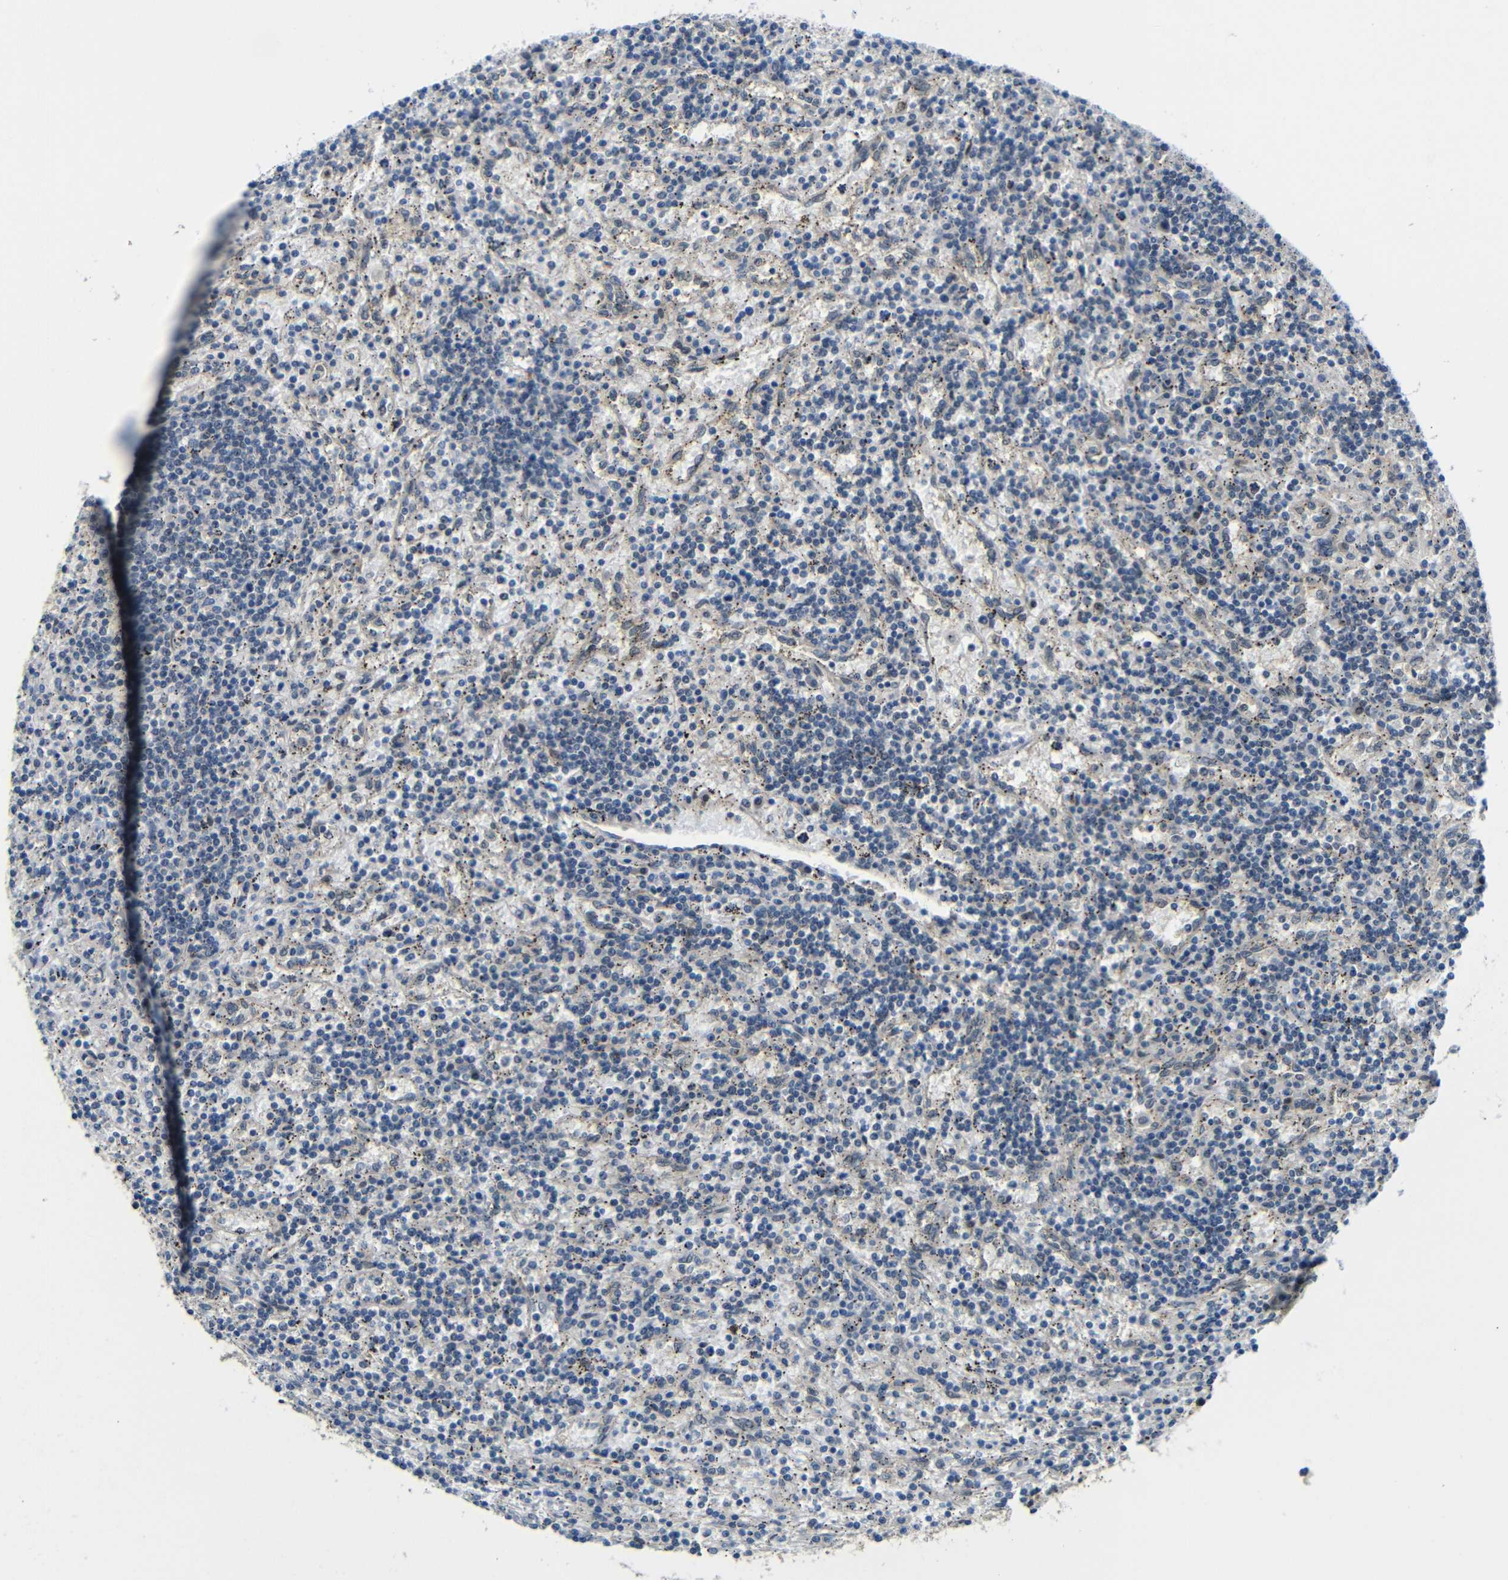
{"staining": {"intensity": "negative", "quantity": "none", "location": "none"}, "tissue": "lymphoma", "cell_type": "Tumor cells", "image_type": "cancer", "snomed": [{"axis": "morphology", "description": "Malignant lymphoma, non-Hodgkin's type, Low grade"}, {"axis": "topography", "description": "Spleen"}], "caption": "Malignant lymphoma, non-Hodgkin's type (low-grade) was stained to show a protein in brown. There is no significant staining in tumor cells.", "gene": "FAM172A", "patient": {"sex": "male", "age": 76}}